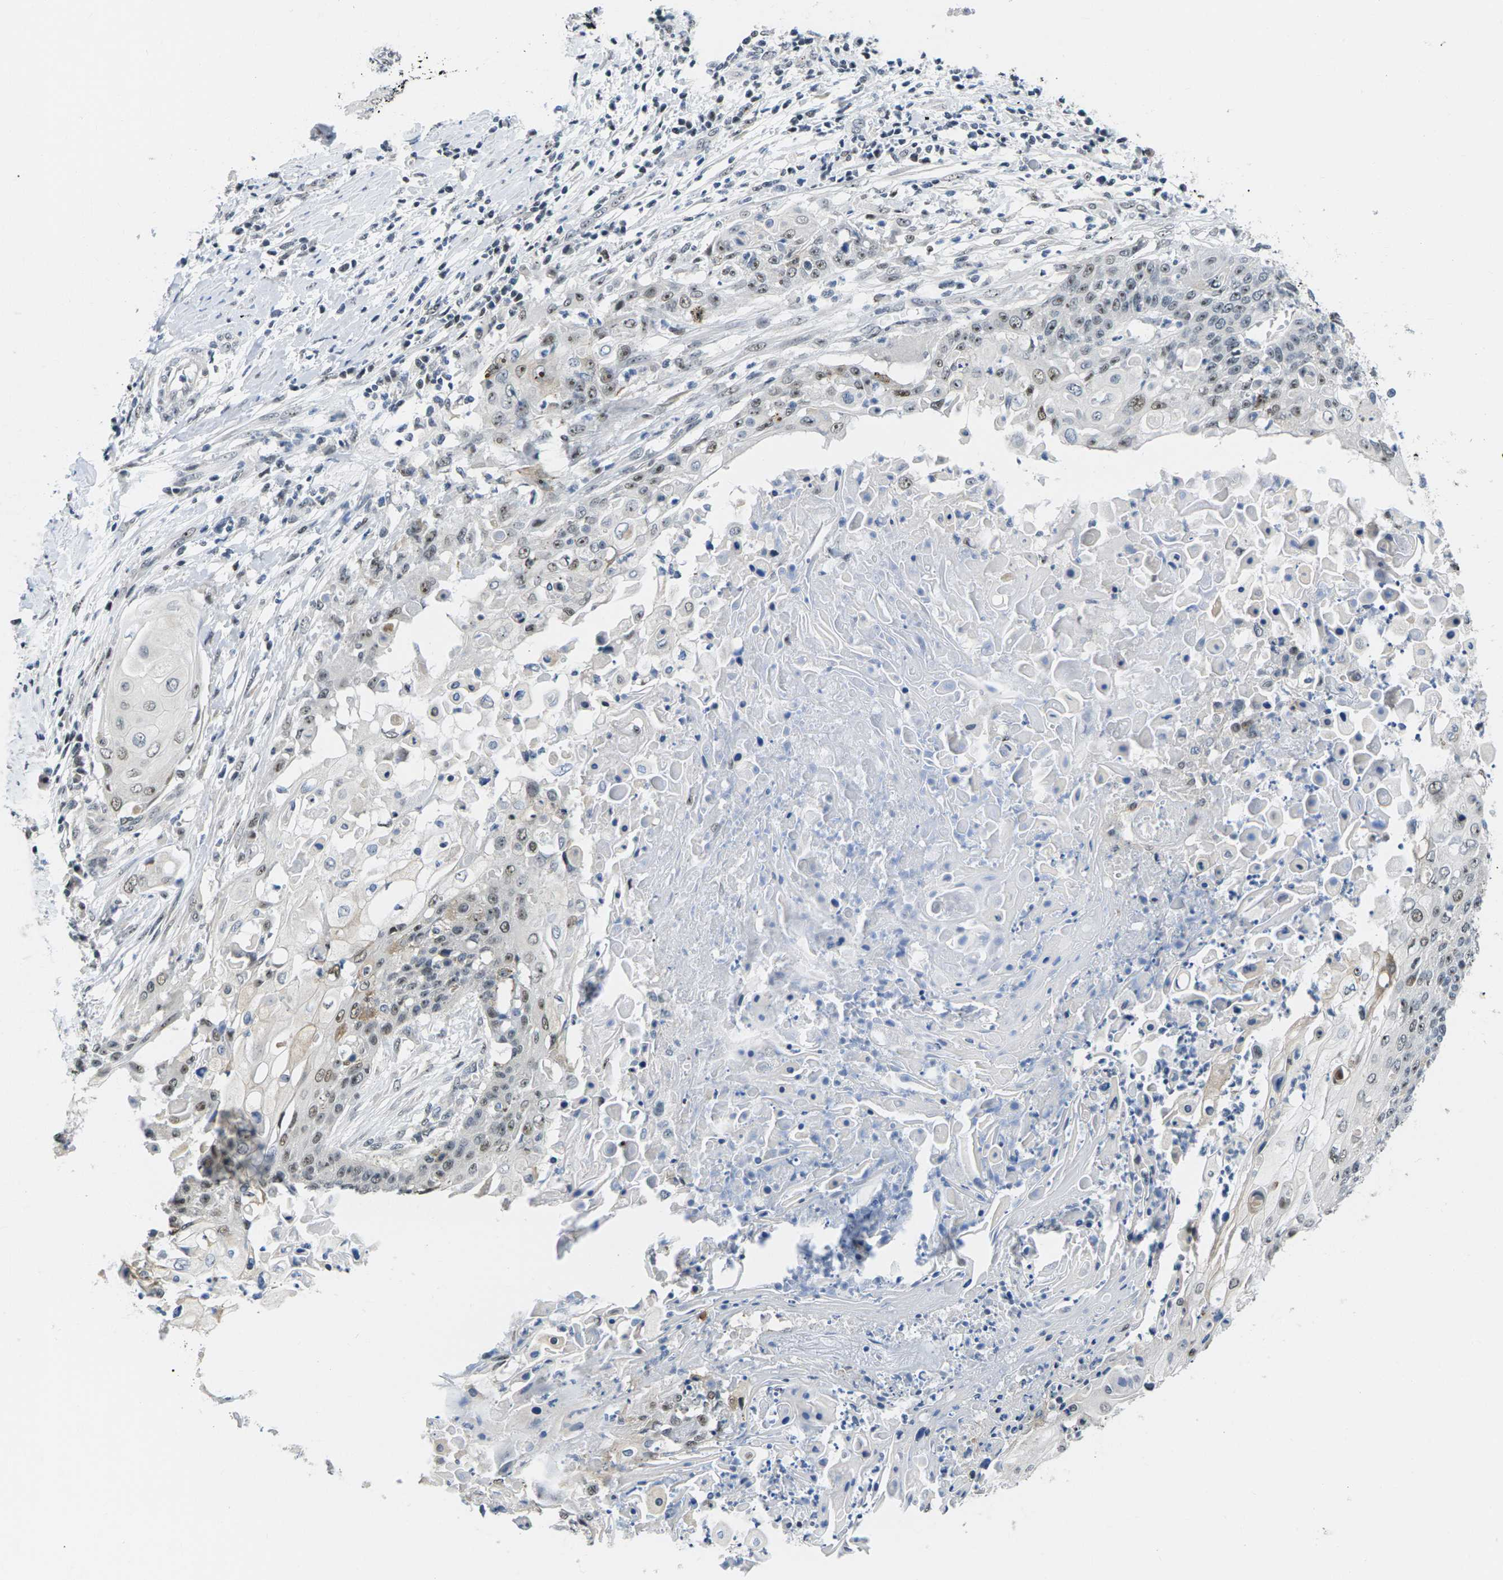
{"staining": {"intensity": "weak", "quantity": "<25%", "location": "nuclear"}, "tissue": "cervical cancer", "cell_type": "Tumor cells", "image_type": "cancer", "snomed": [{"axis": "morphology", "description": "Squamous cell carcinoma, NOS"}, {"axis": "topography", "description": "Cervix"}], "caption": "Immunohistochemistry (IHC) of cervical squamous cell carcinoma reveals no positivity in tumor cells.", "gene": "NSRP1", "patient": {"sex": "female", "age": 39}}